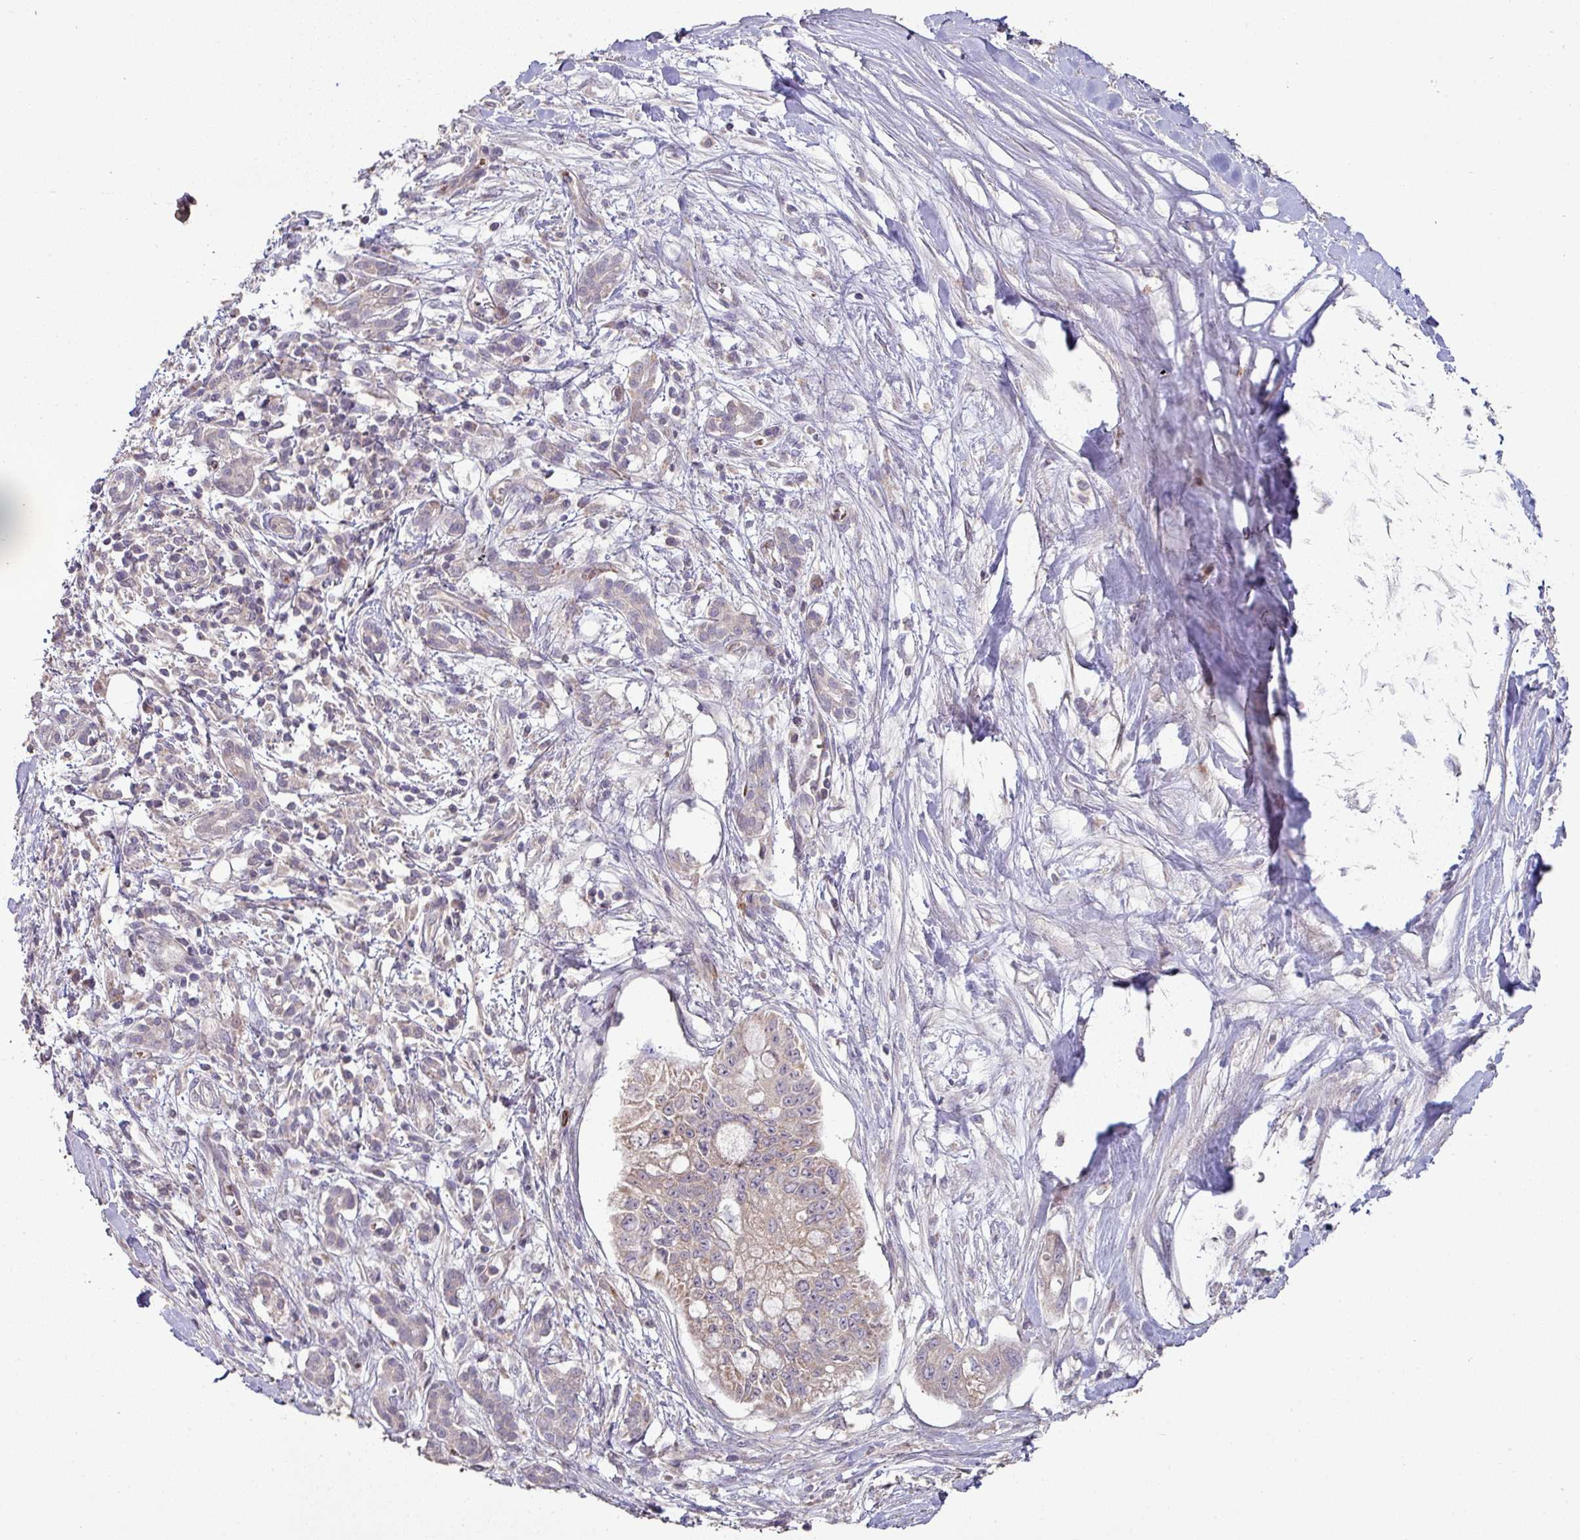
{"staining": {"intensity": "weak", "quantity": "25%-75%", "location": "cytoplasmic/membranous"}, "tissue": "pancreatic cancer", "cell_type": "Tumor cells", "image_type": "cancer", "snomed": [{"axis": "morphology", "description": "Adenocarcinoma, NOS"}, {"axis": "topography", "description": "Pancreas"}], "caption": "Brown immunohistochemical staining in human adenocarcinoma (pancreatic) demonstrates weak cytoplasmic/membranous expression in approximately 25%-75% of tumor cells.", "gene": "RPL23A", "patient": {"sex": "male", "age": 48}}